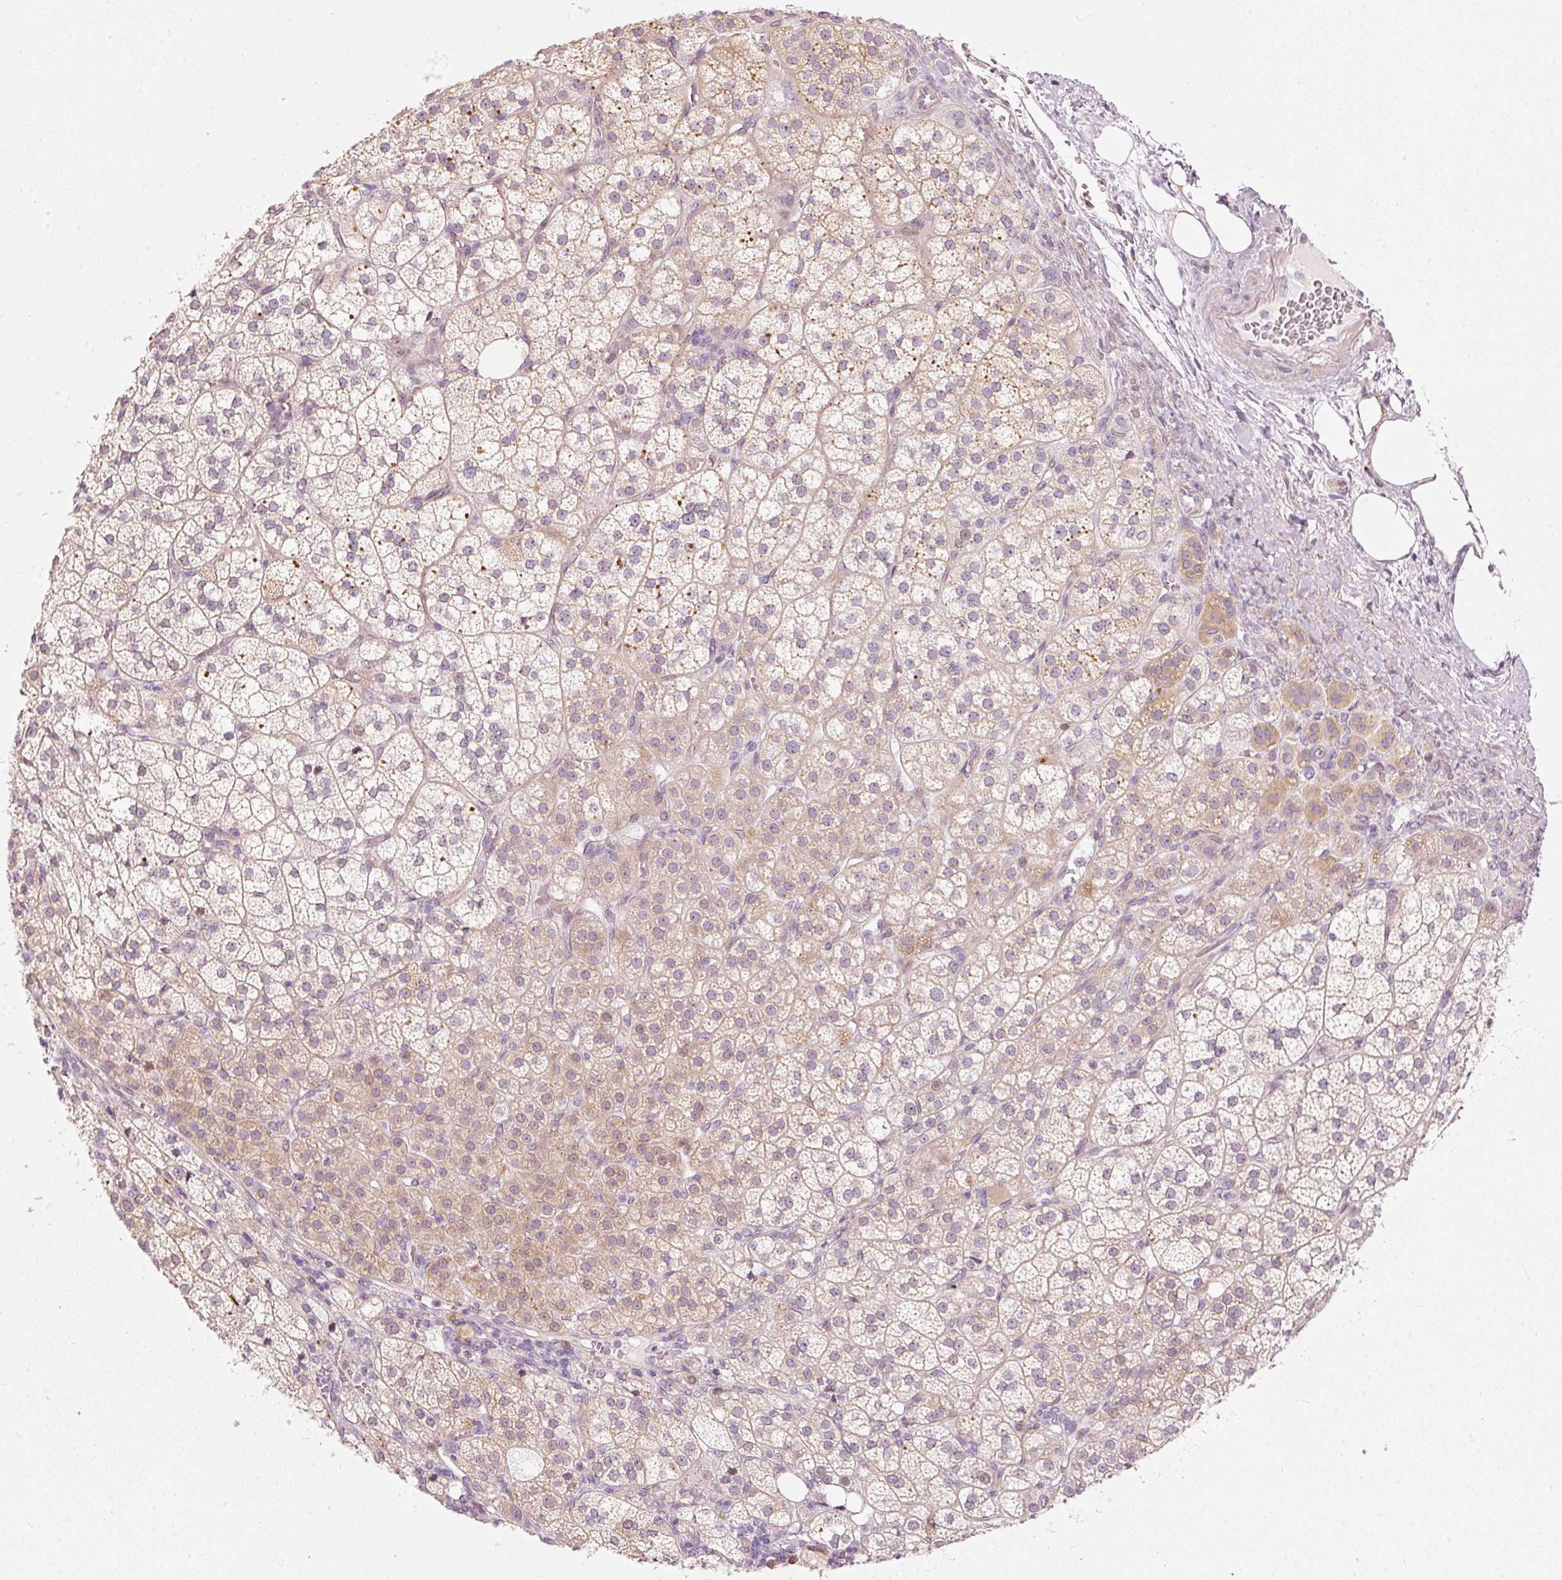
{"staining": {"intensity": "moderate", "quantity": "25%-75%", "location": "cytoplasmic/membranous"}, "tissue": "adrenal gland", "cell_type": "Glandular cells", "image_type": "normal", "snomed": [{"axis": "morphology", "description": "Normal tissue, NOS"}, {"axis": "topography", "description": "Adrenal gland"}], "caption": "About 25%-75% of glandular cells in normal adrenal gland show moderate cytoplasmic/membranous protein expression as visualized by brown immunohistochemical staining.", "gene": "SLC20A1", "patient": {"sex": "female", "age": 60}}